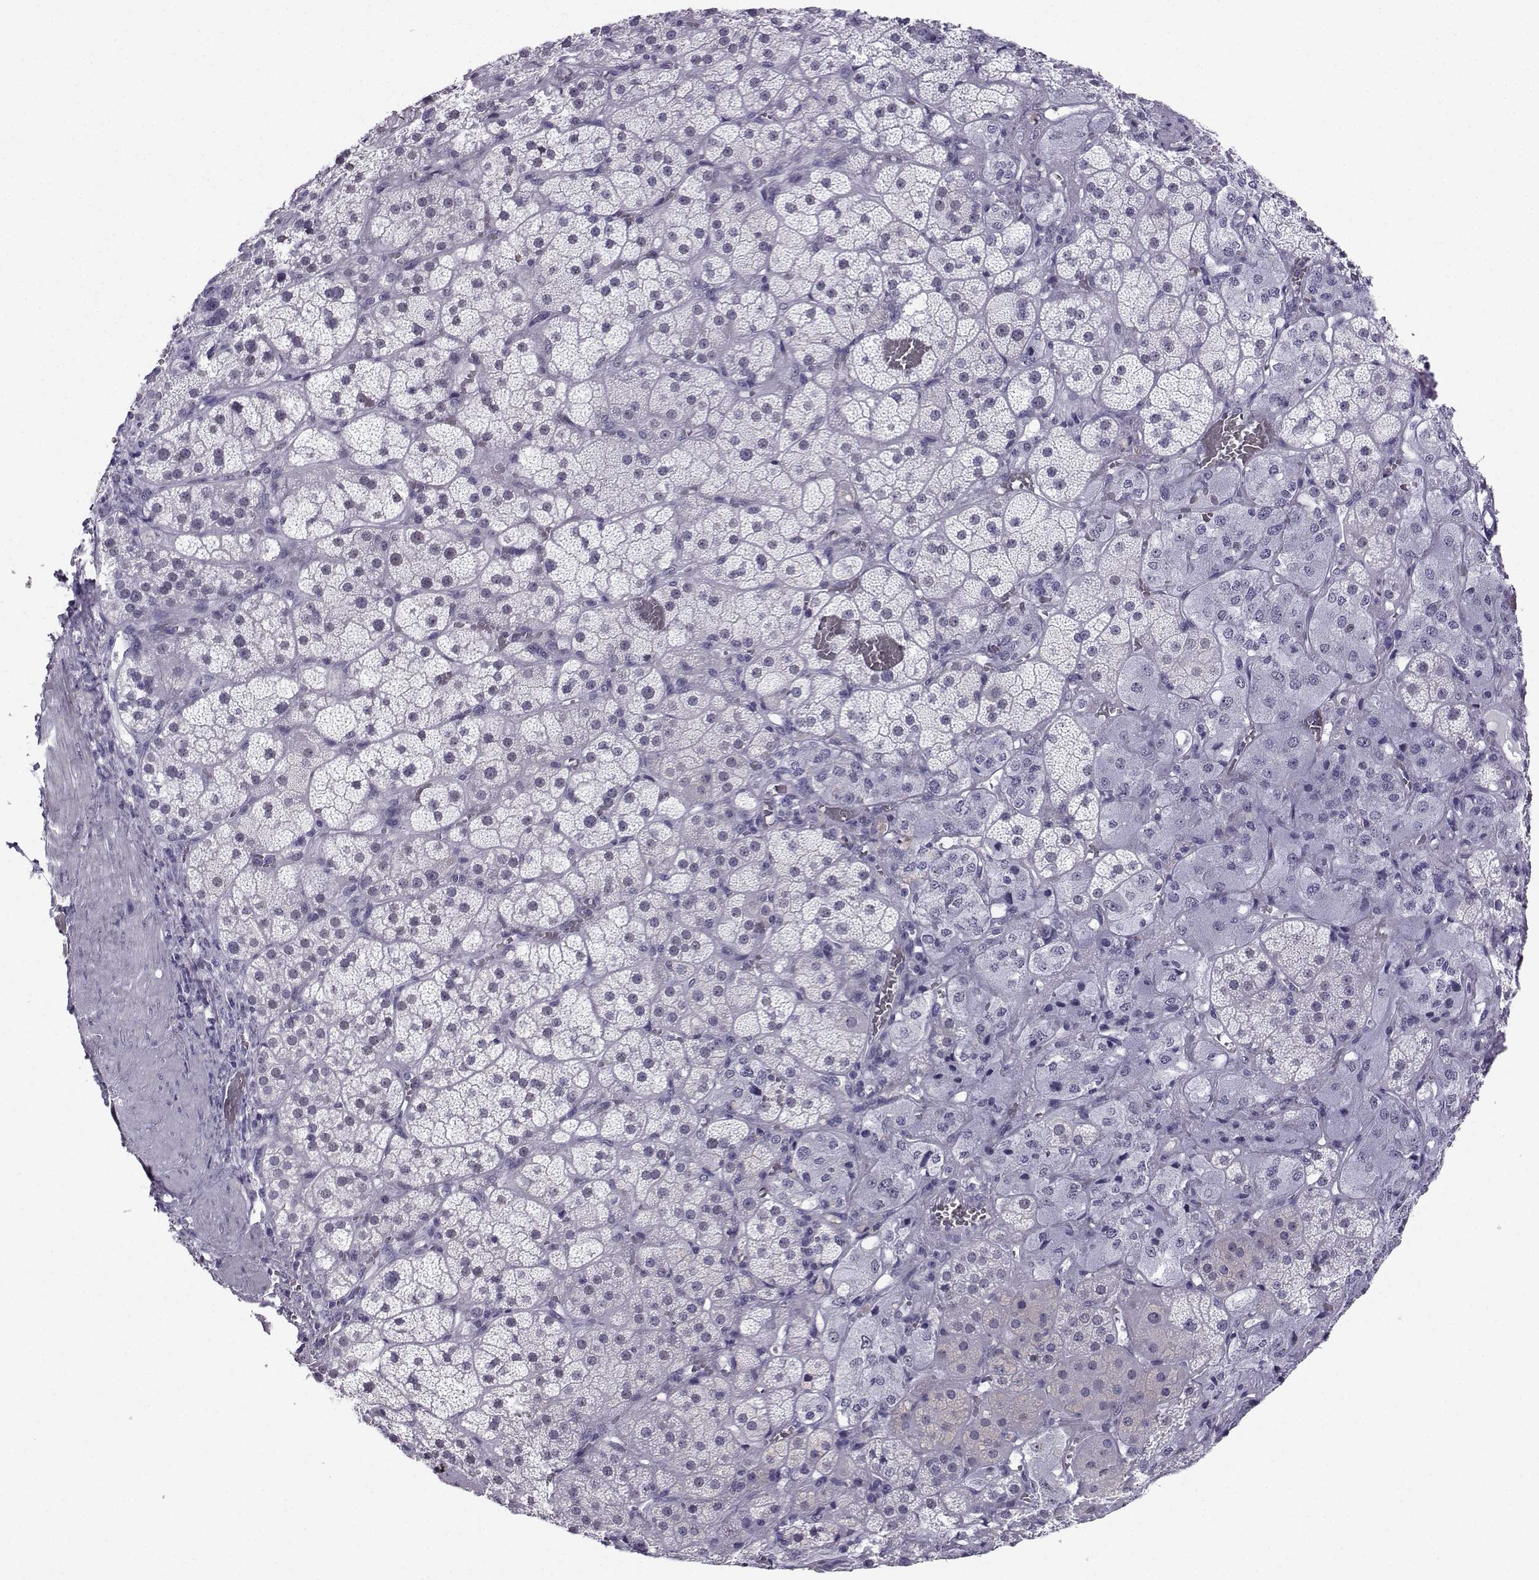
{"staining": {"intensity": "weak", "quantity": "<25%", "location": "nuclear"}, "tissue": "adrenal gland", "cell_type": "Glandular cells", "image_type": "normal", "snomed": [{"axis": "morphology", "description": "Normal tissue, NOS"}, {"axis": "topography", "description": "Adrenal gland"}], "caption": "A photomicrograph of adrenal gland stained for a protein exhibits no brown staining in glandular cells. Nuclei are stained in blue.", "gene": "TEDC2", "patient": {"sex": "male", "age": 57}}